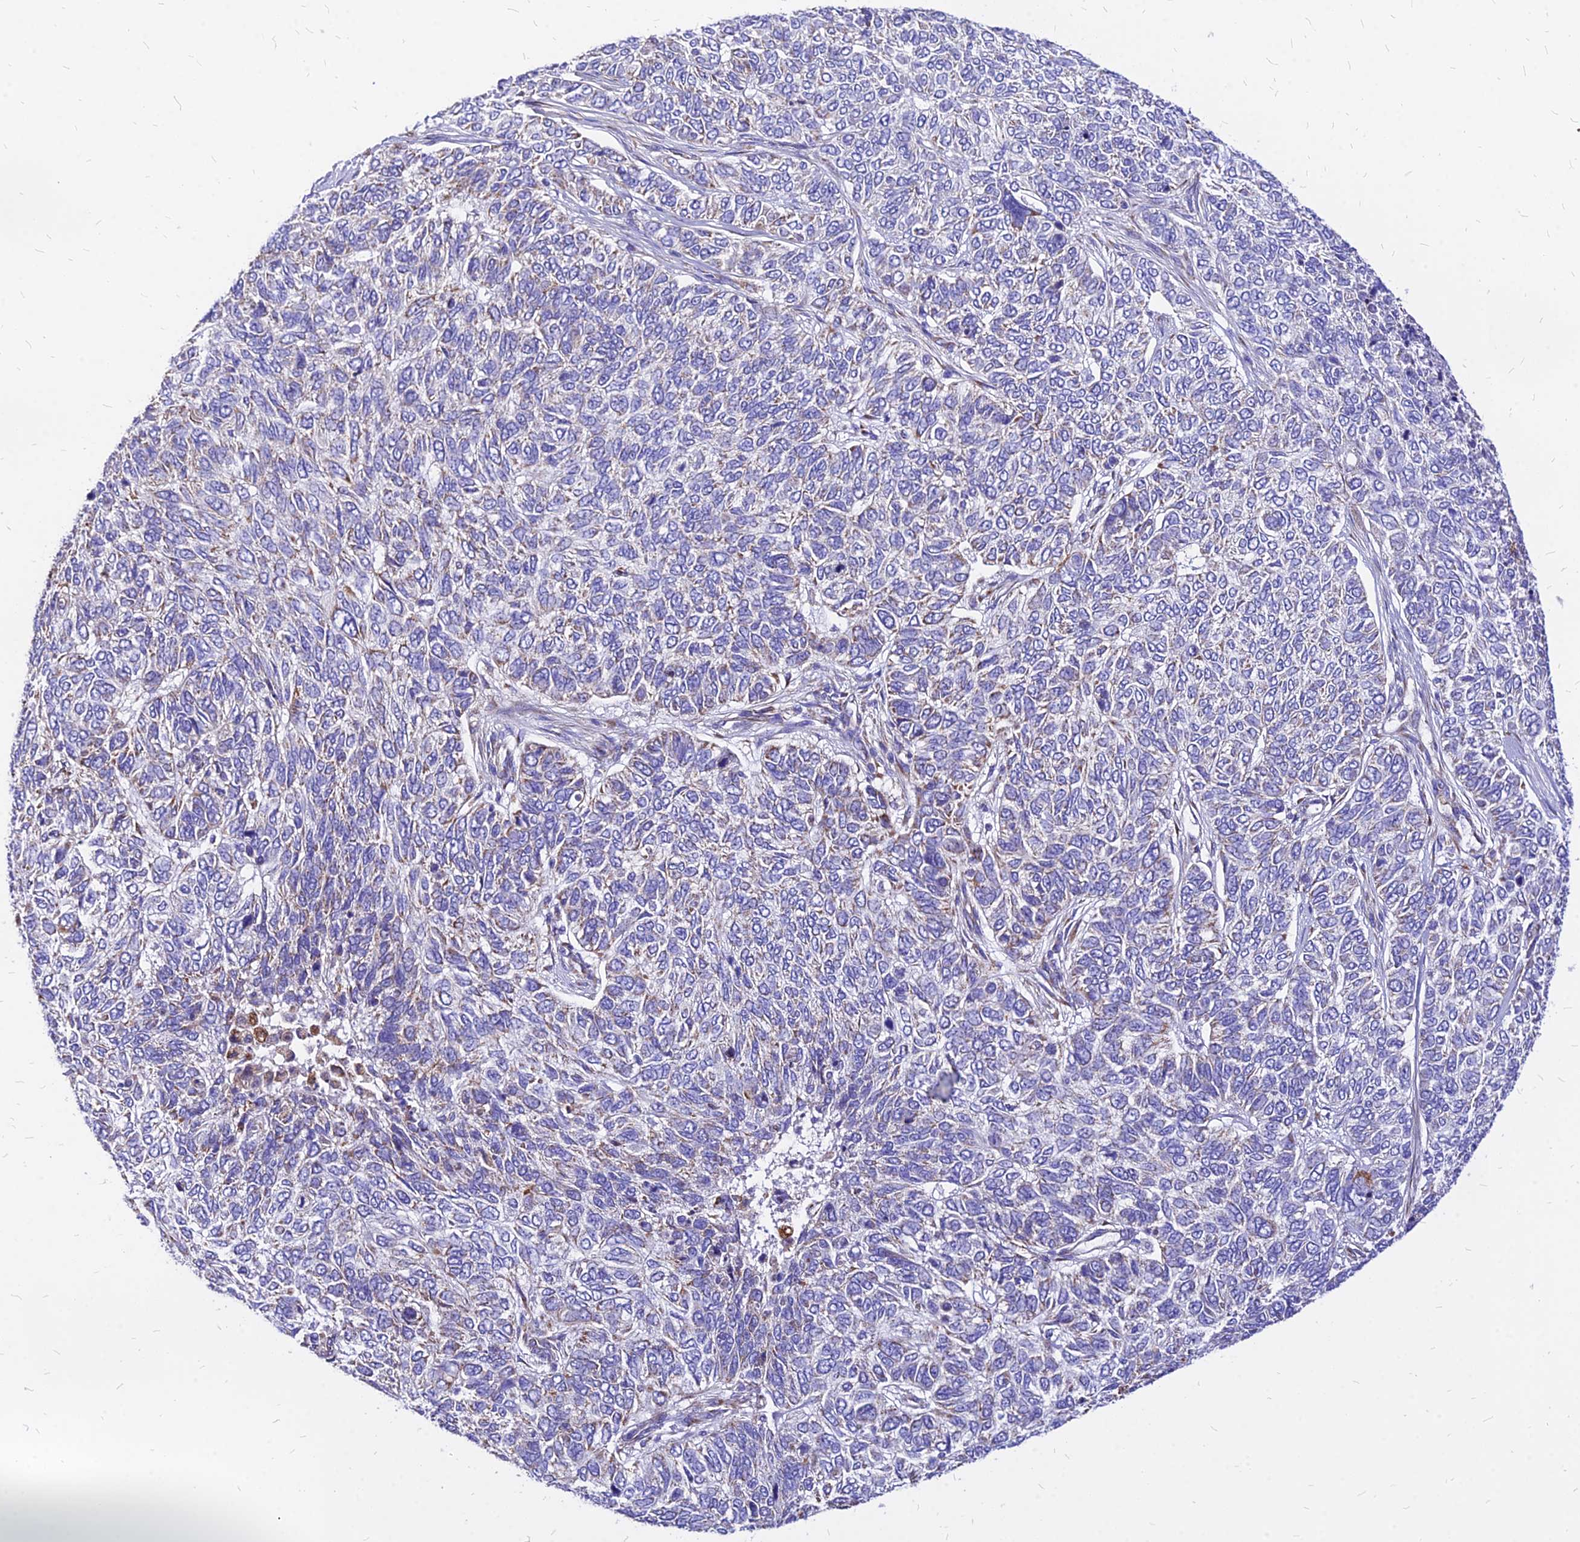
{"staining": {"intensity": "weak", "quantity": "<25%", "location": "cytoplasmic/membranous"}, "tissue": "skin cancer", "cell_type": "Tumor cells", "image_type": "cancer", "snomed": [{"axis": "morphology", "description": "Basal cell carcinoma"}, {"axis": "topography", "description": "Skin"}], "caption": "Basal cell carcinoma (skin) stained for a protein using IHC displays no positivity tumor cells.", "gene": "MRPL3", "patient": {"sex": "female", "age": 65}}